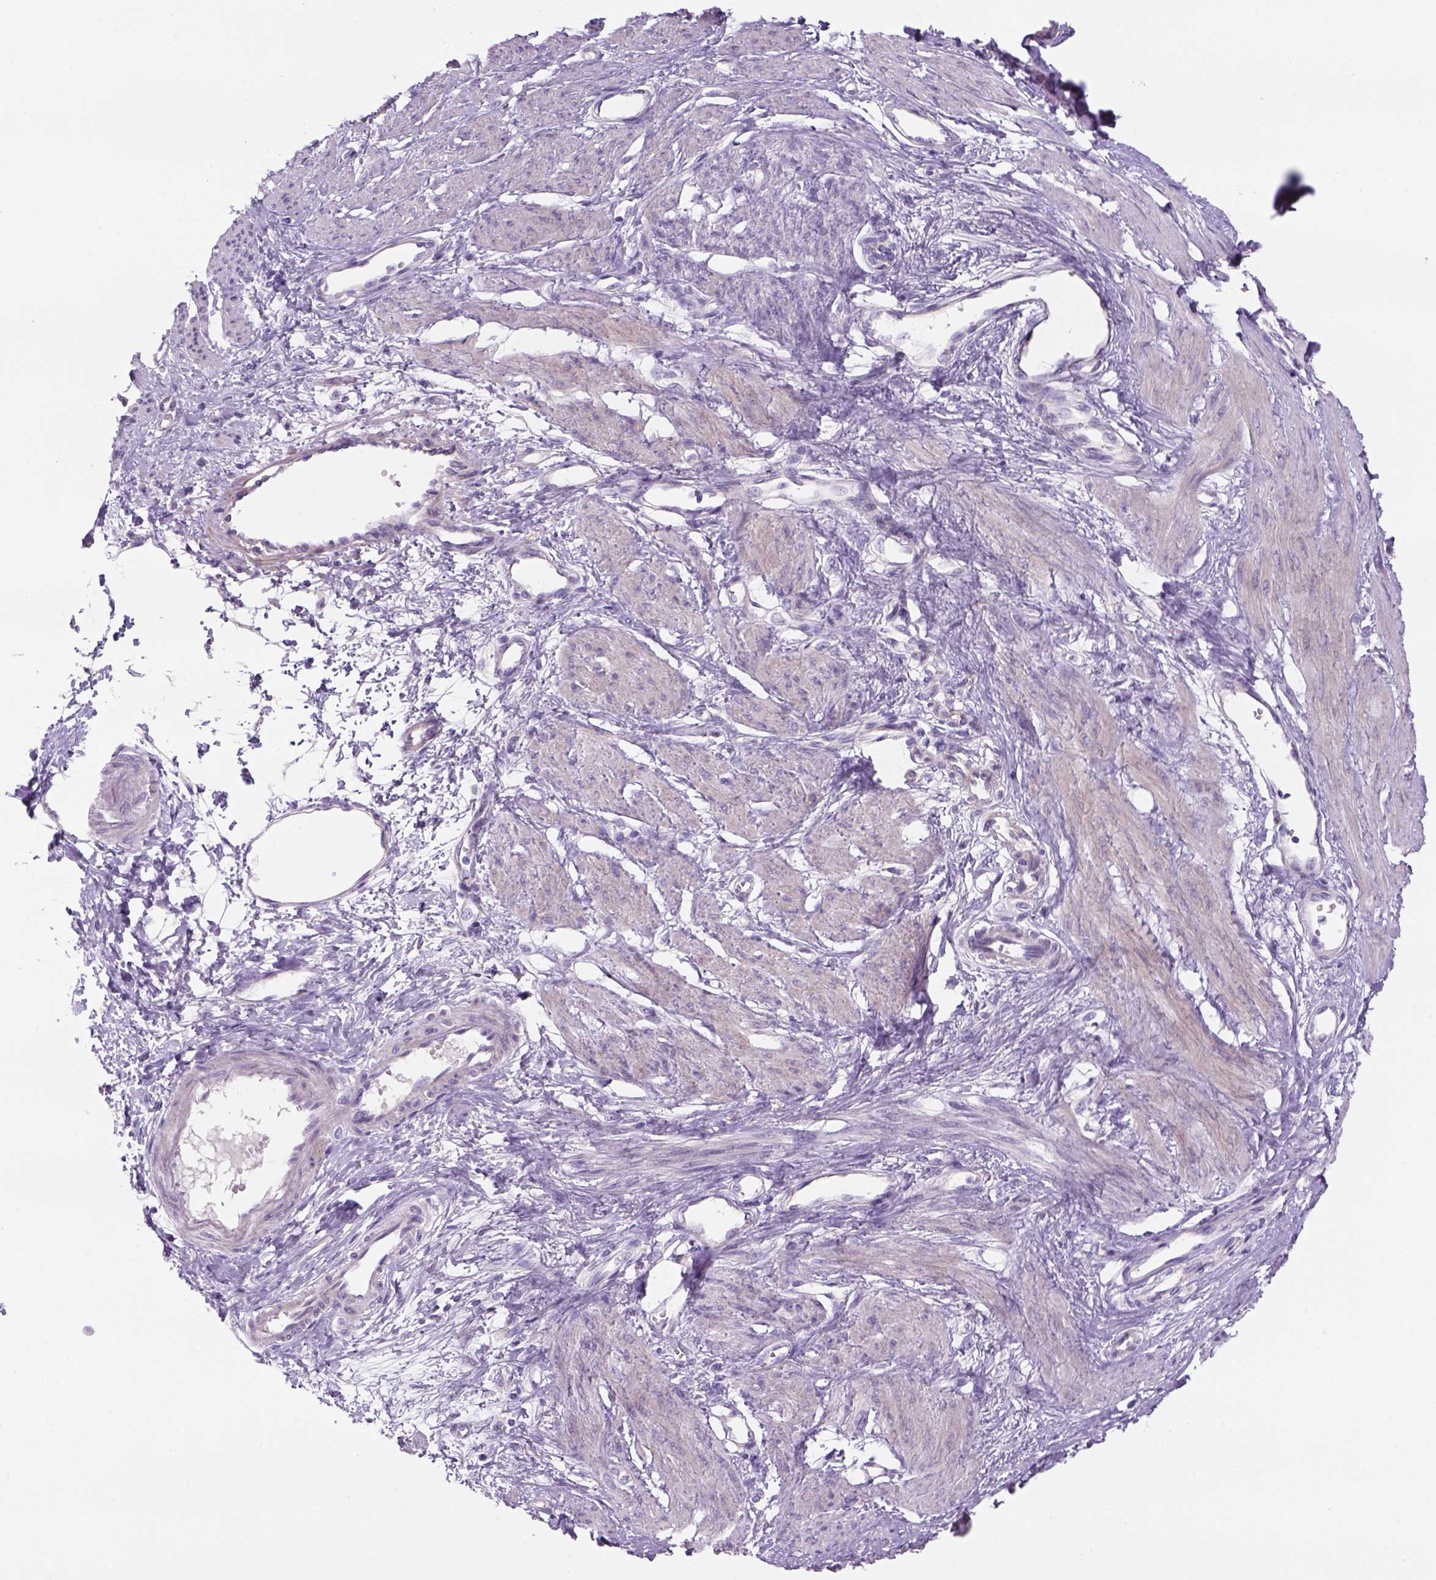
{"staining": {"intensity": "negative", "quantity": "none", "location": "none"}, "tissue": "smooth muscle", "cell_type": "Smooth muscle cells", "image_type": "normal", "snomed": [{"axis": "morphology", "description": "Normal tissue, NOS"}, {"axis": "topography", "description": "Smooth muscle"}, {"axis": "topography", "description": "Uterus"}], "caption": "Image shows no protein expression in smooth muscle cells of normal smooth muscle. The staining was performed using DAB to visualize the protein expression in brown, while the nuclei were stained in blue with hematoxylin (Magnification: 20x).", "gene": "TENM4", "patient": {"sex": "female", "age": 39}}